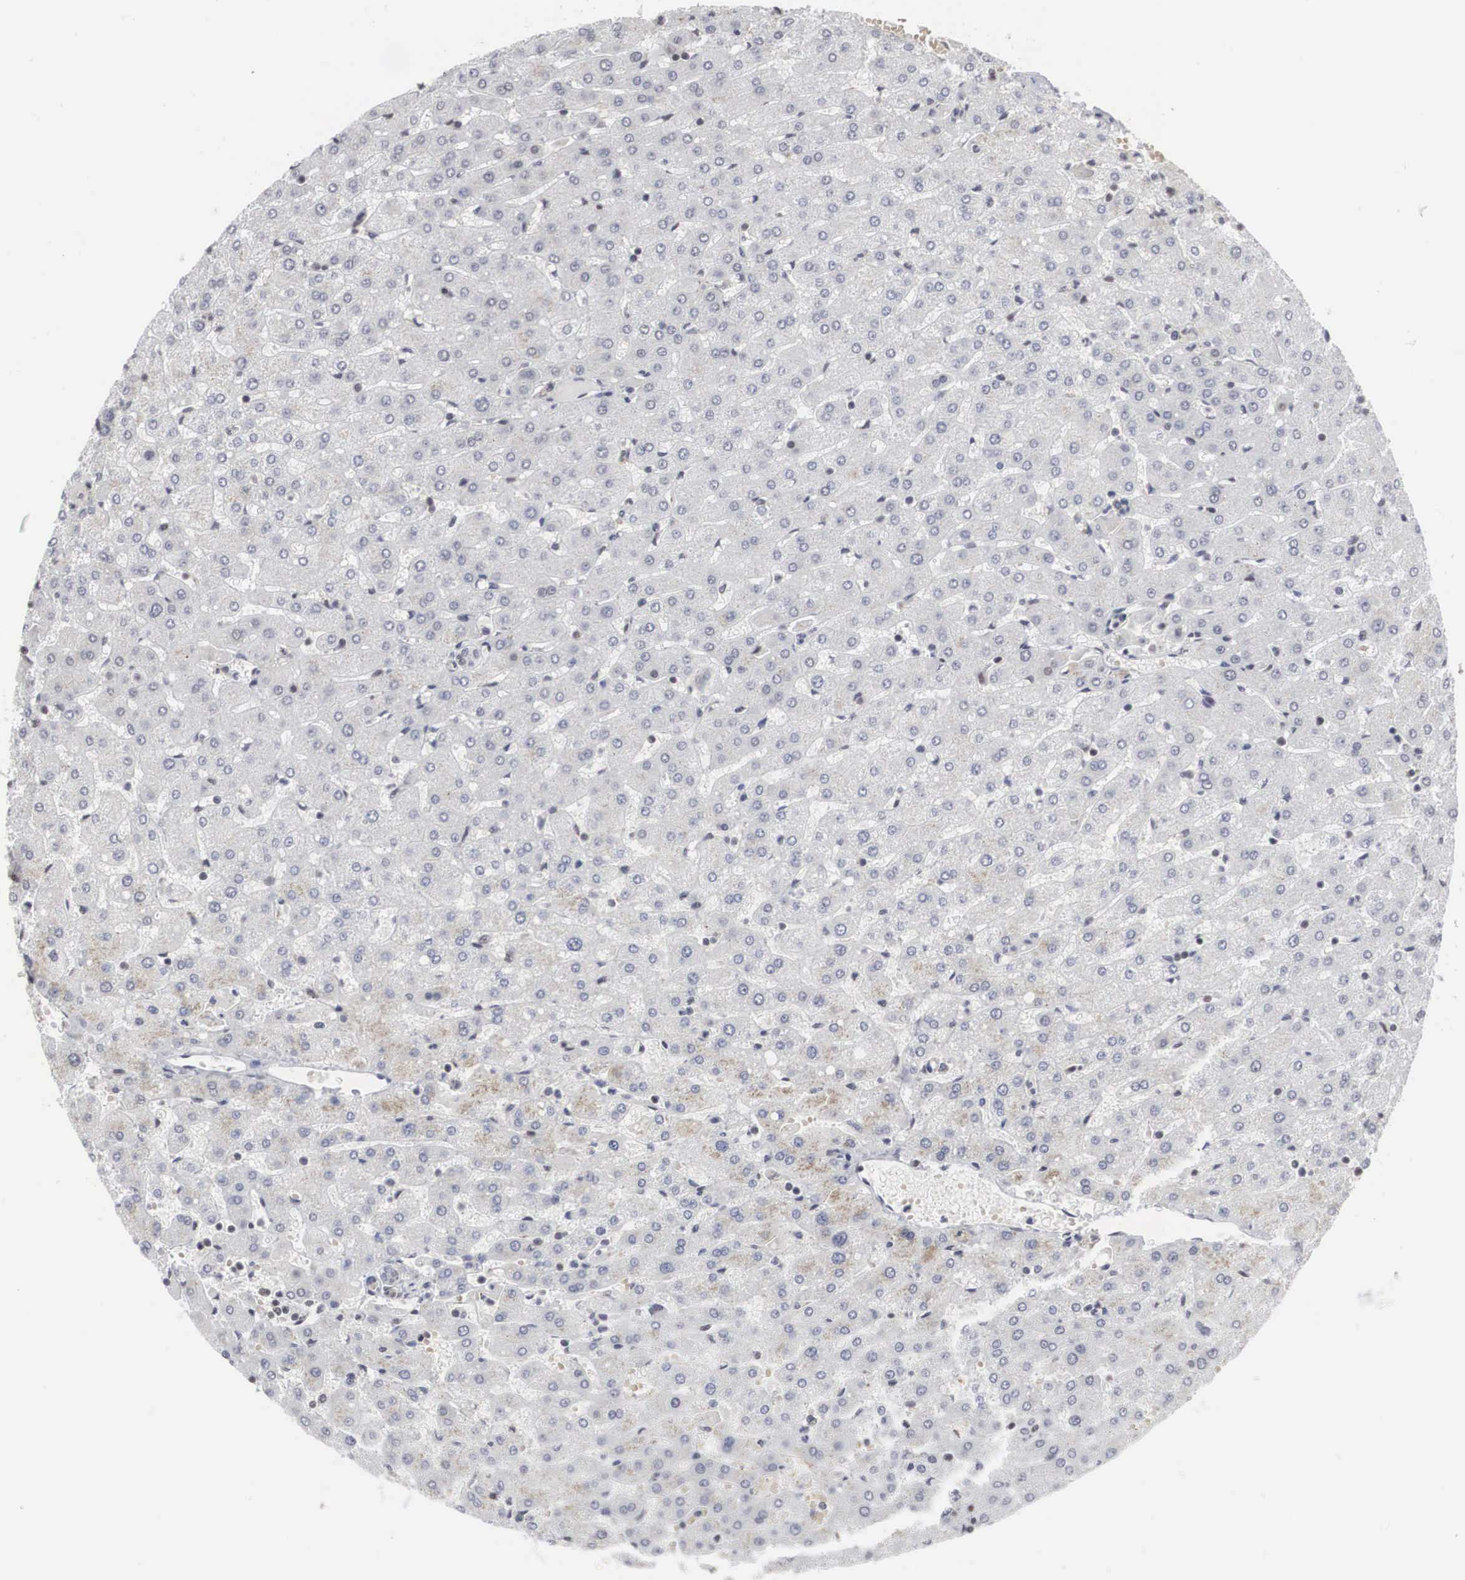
{"staining": {"intensity": "weak", "quantity": ">75%", "location": "nuclear"}, "tissue": "liver", "cell_type": "Cholangiocytes", "image_type": "normal", "snomed": [{"axis": "morphology", "description": "Normal tissue, NOS"}, {"axis": "topography", "description": "Liver"}], "caption": "The micrograph exhibits a brown stain indicating the presence of a protein in the nuclear of cholangiocytes in liver. The staining was performed using DAB to visualize the protein expression in brown, while the nuclei were stained in blue with hematoxylin (Magnification: 20x).", "gene": "AUTS2", "patient": {"sex": "female", "age": 30}}